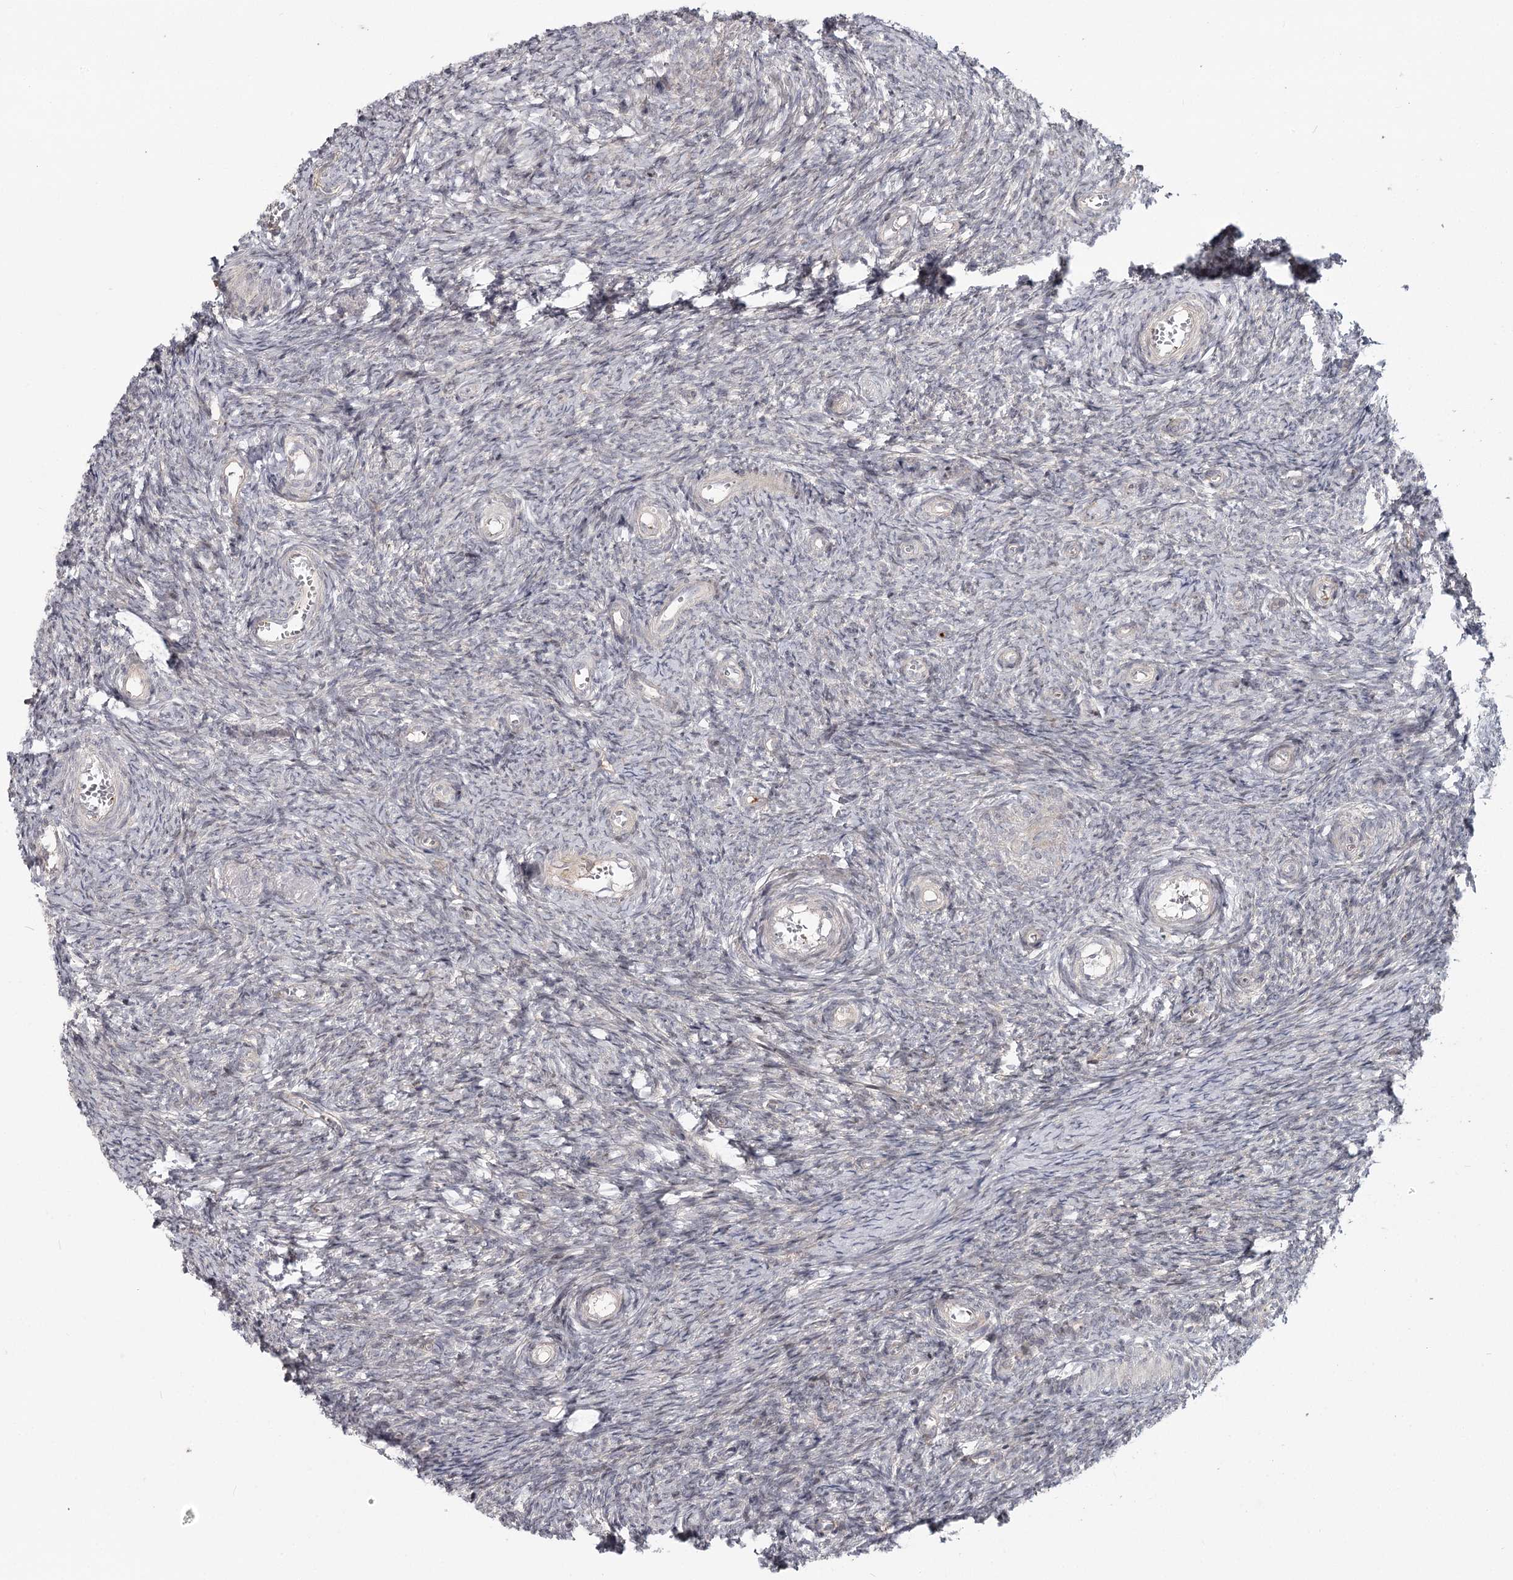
{"staining": {"intensity": "negative", "quantity": "none", "location": "none"}, "tissue": "ovary", "cell_type": "Ovarian stroma cells", "image_type": "normal", "snomed": [{"axis": "morphology", "description": "Normal tissue, NOS"}, {"axis": "topography", "description": "Ovary"}], "caption": "The micrograph shows no staining of ovarian stroma cells in benign ovary.", "gene": "CCNG2", "patient": {"sex": "female", "age": 44}}